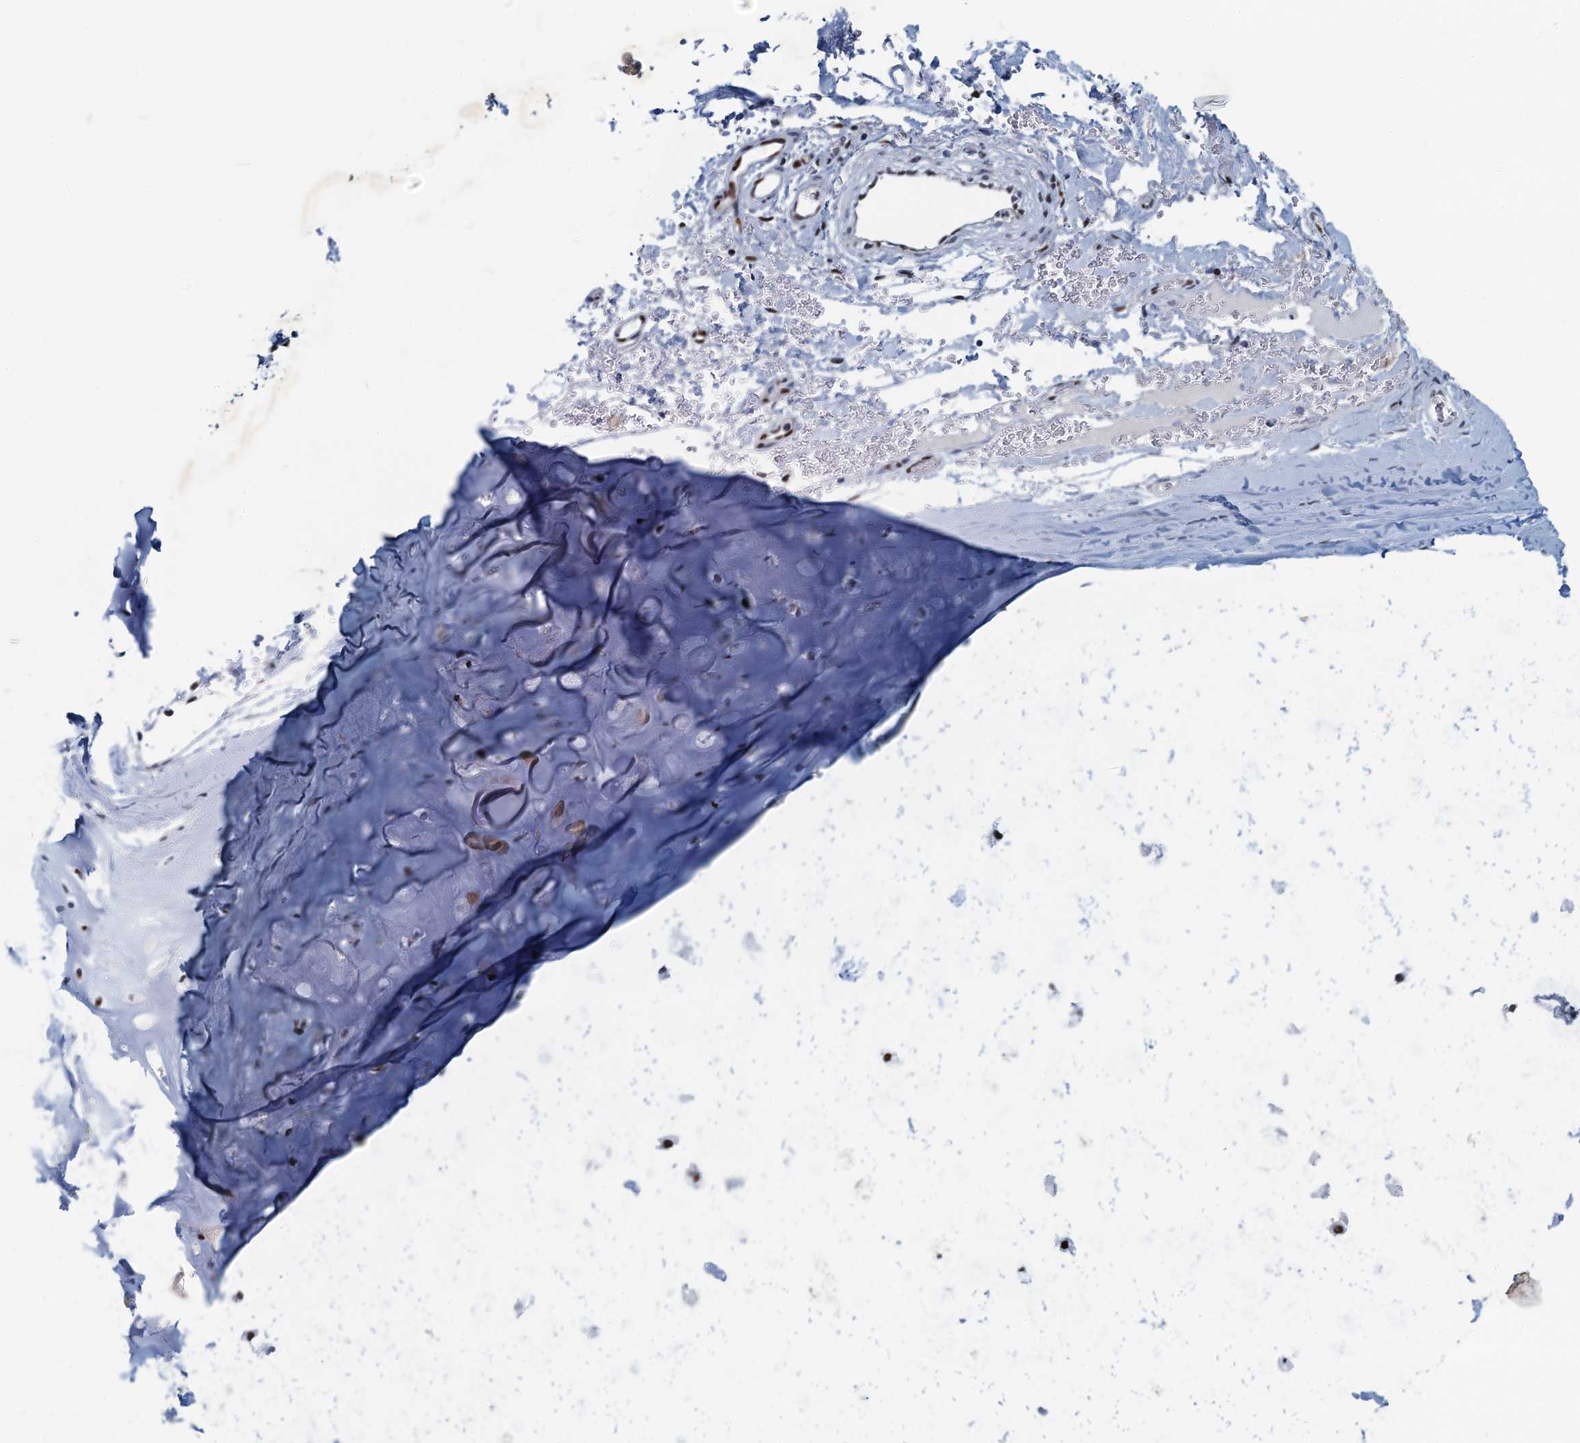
{"staining": {"intensity": "negative", "quantity": "none", "location": "none"}, "tissue": "adipose tissue", "cell_type": "Adipocytes", "image_type": "normal", "snomed": [{"axis": "morphology", "description": "Normal tissue, NOS"}, {"axis": "topography", "description": "Cartilage tissue"}], "caption": "DAB immunohistochemical staining of normal human adipose tissue demonstrates no significant positivity in adipocytes.", "gene": "ANKRD13D", "patient": {"sex": "female", "age": 63}}